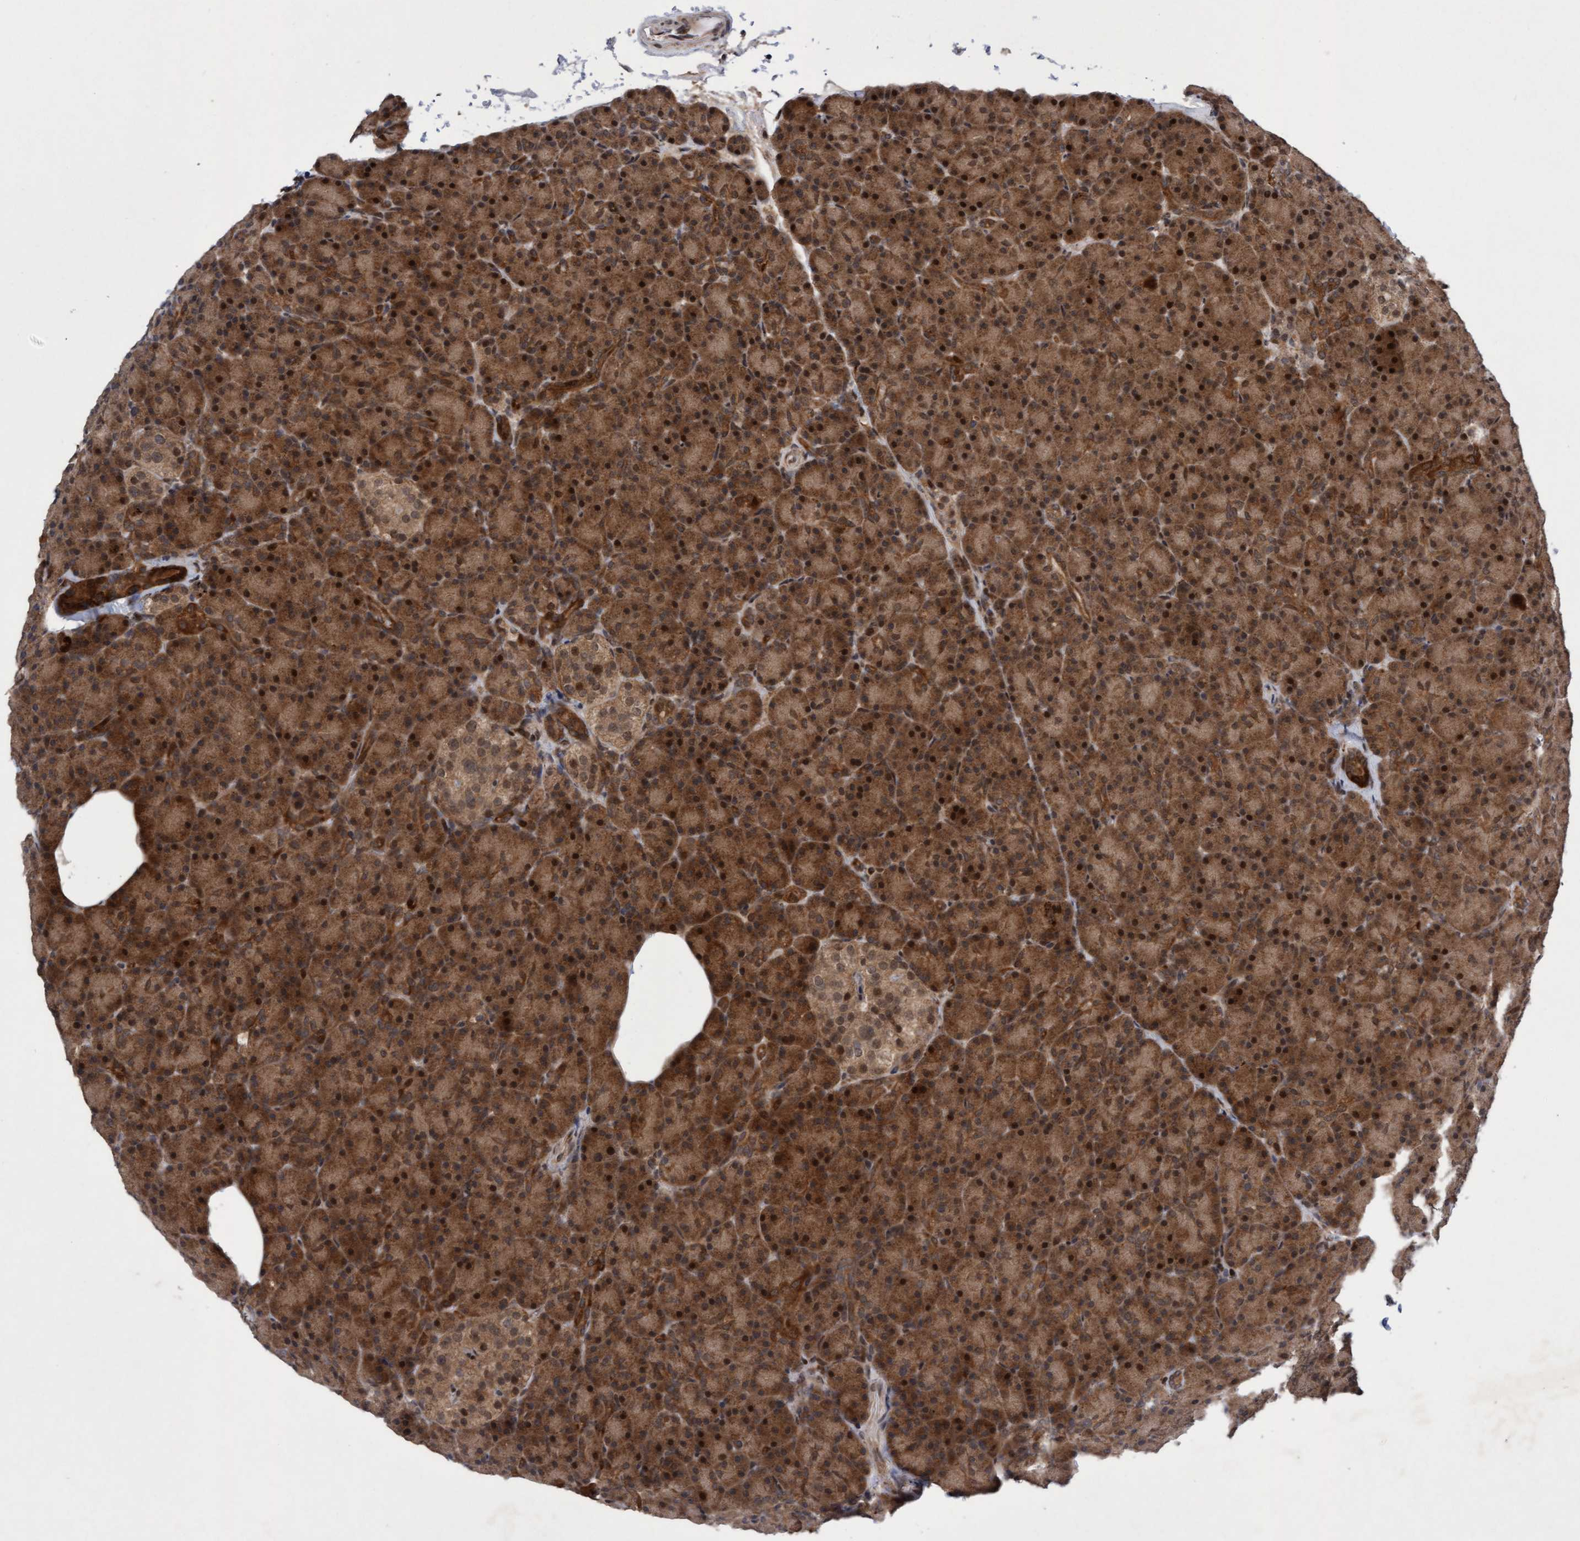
{"staining": {"intensity": "strong", "quantity": ">75%", "location": "cytoplasmic/membranous,nuclear"}, "tissue": "pancreas", "cell_type": "Exocrine glandular cells", "image_type": "normal", "snomed": [{"axis": "morphology", "description": "Normal tissue, NOS"}, {"axis": "topography", "description": "Pancreas"}], "caption": "The image displays a brown stain indicating the presence of a protein in the cytoplasmic/membranous,nuclear of exocrine glandular cells in pancreas. (Brightfield microscopy of DAB IHC at high magnification).", "gene": "TANC2", "patient": {"sex": "female", "age": 43}}